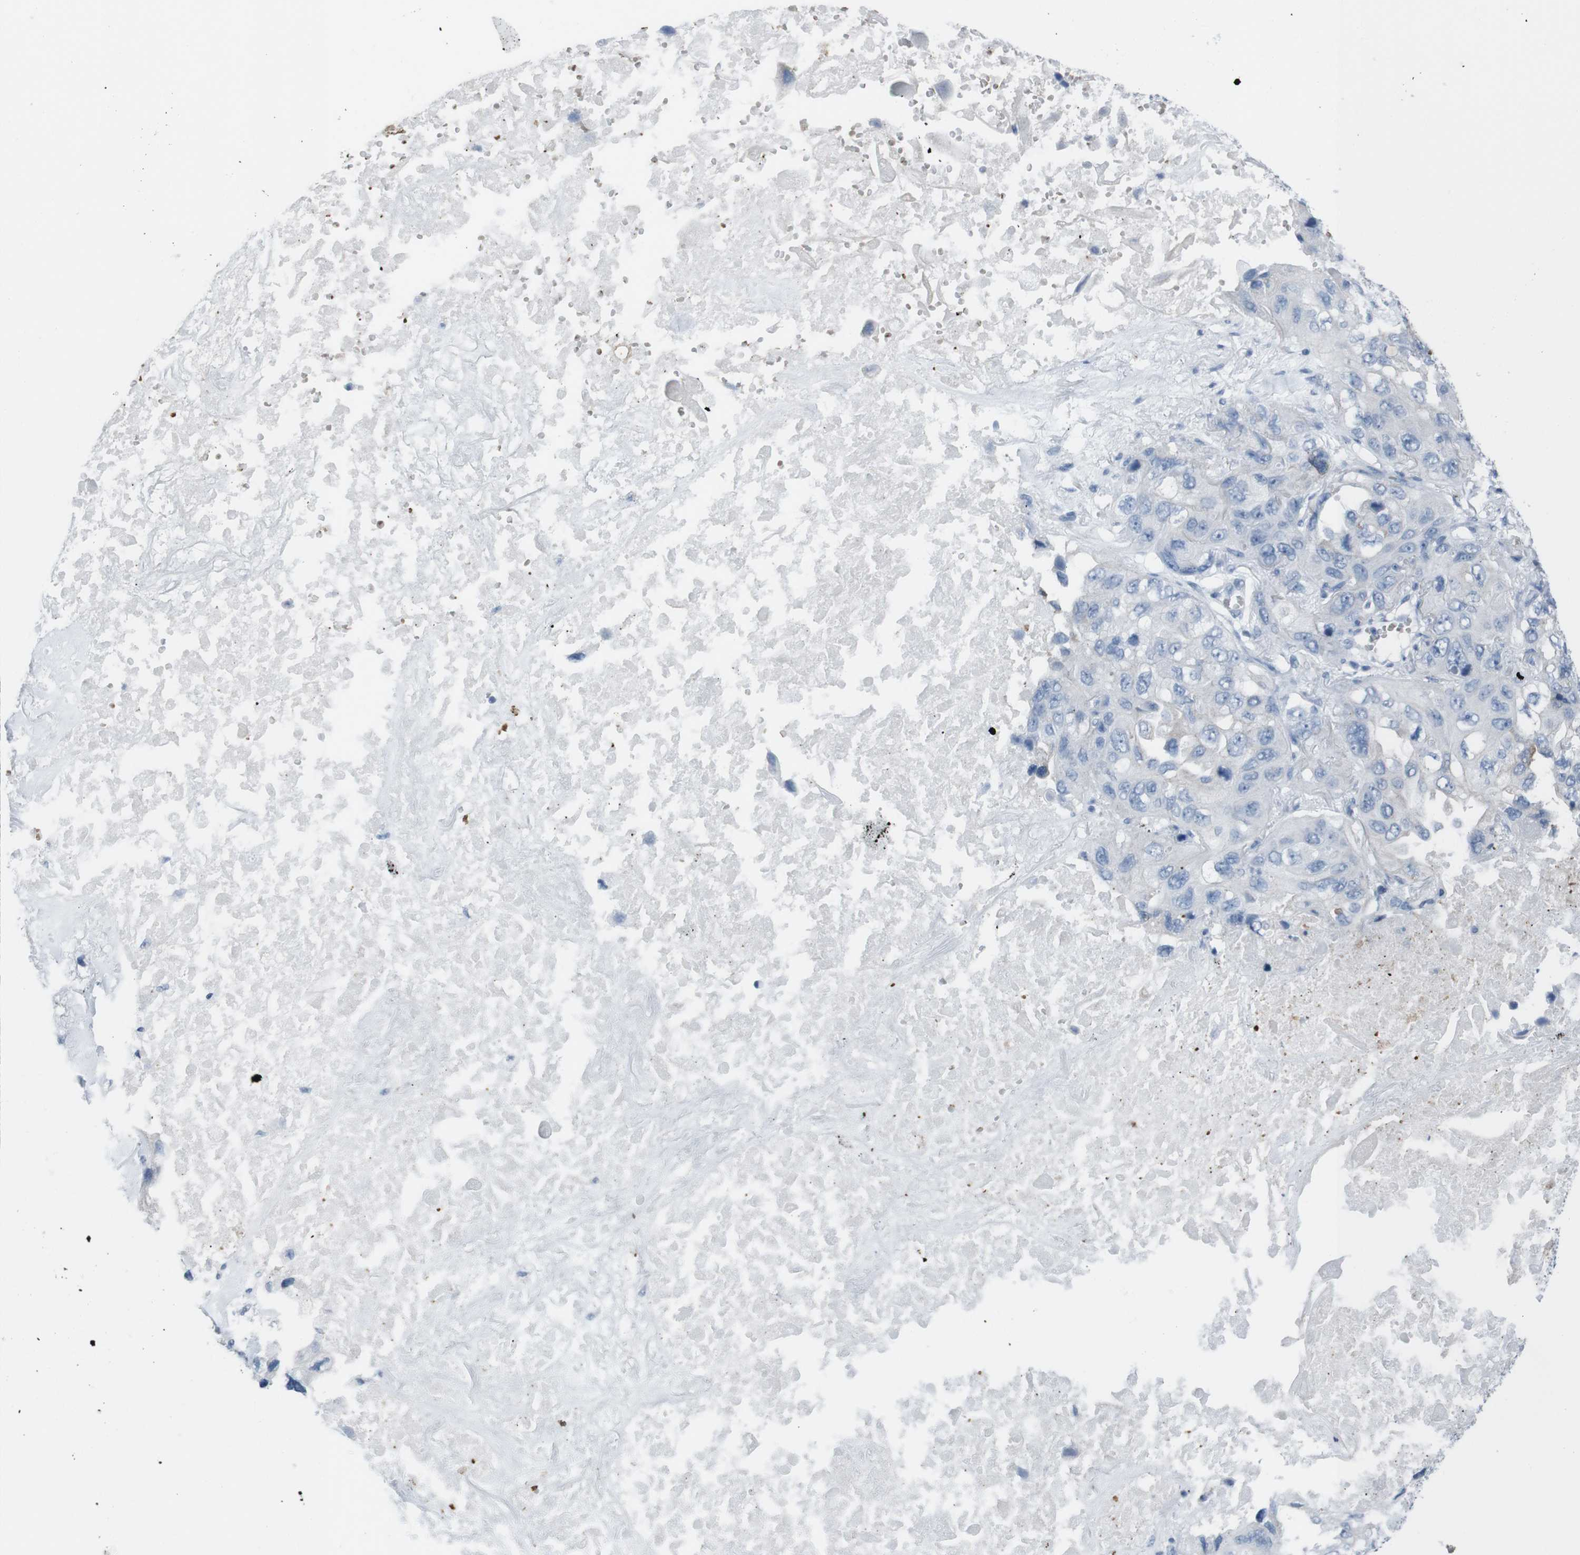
{"staining": {"intensity": "negative", "quantity": "none", "location": "none"}, "tissue": "lung cancer", "cell_type": "Tumor cells", "image_type": "cancer", "snomed": [{"axis": "morphology", "description": "Squamous cell carcinoma, NOS"}, {"axis": "topography", "description": "Lung"}], "caption": "Immunohistochemistry (IHC) photomicrograph of human lung squamous cell carcinoma stained for a protein (brown), which demonstrates no staining in tumor cells. (DAB (3,3'-diaminobenzidine) immunohistochemistry with hematoxylin counter stain).", "gene": "ST6GAL1", "patient": {"sex": "female", "age": 73}}